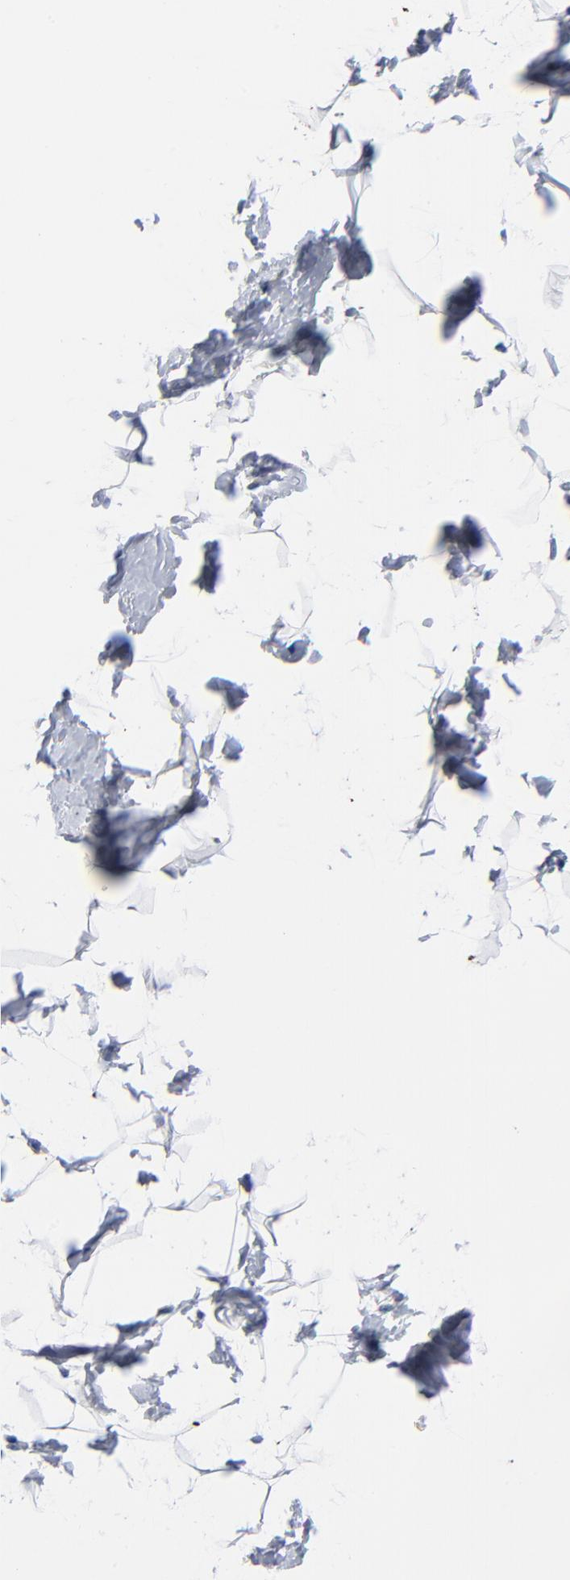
{"staining": {"intensity": "negative", "quantity": "none", "location": "none"}, "tissue": "breast", "cell_type": "Adipocytes", "image_type": "normal", "snomed": [{"axis": "morphology", "description": "Normal tissue, NOS"}, {"axis": "topography", "description": "Breast"}], "caption": "Micrograph shows no protein staining in adipocytes of unremarkable breast.", "gene": "AADAC", "patient": {"sex": "female", "age": 23}}